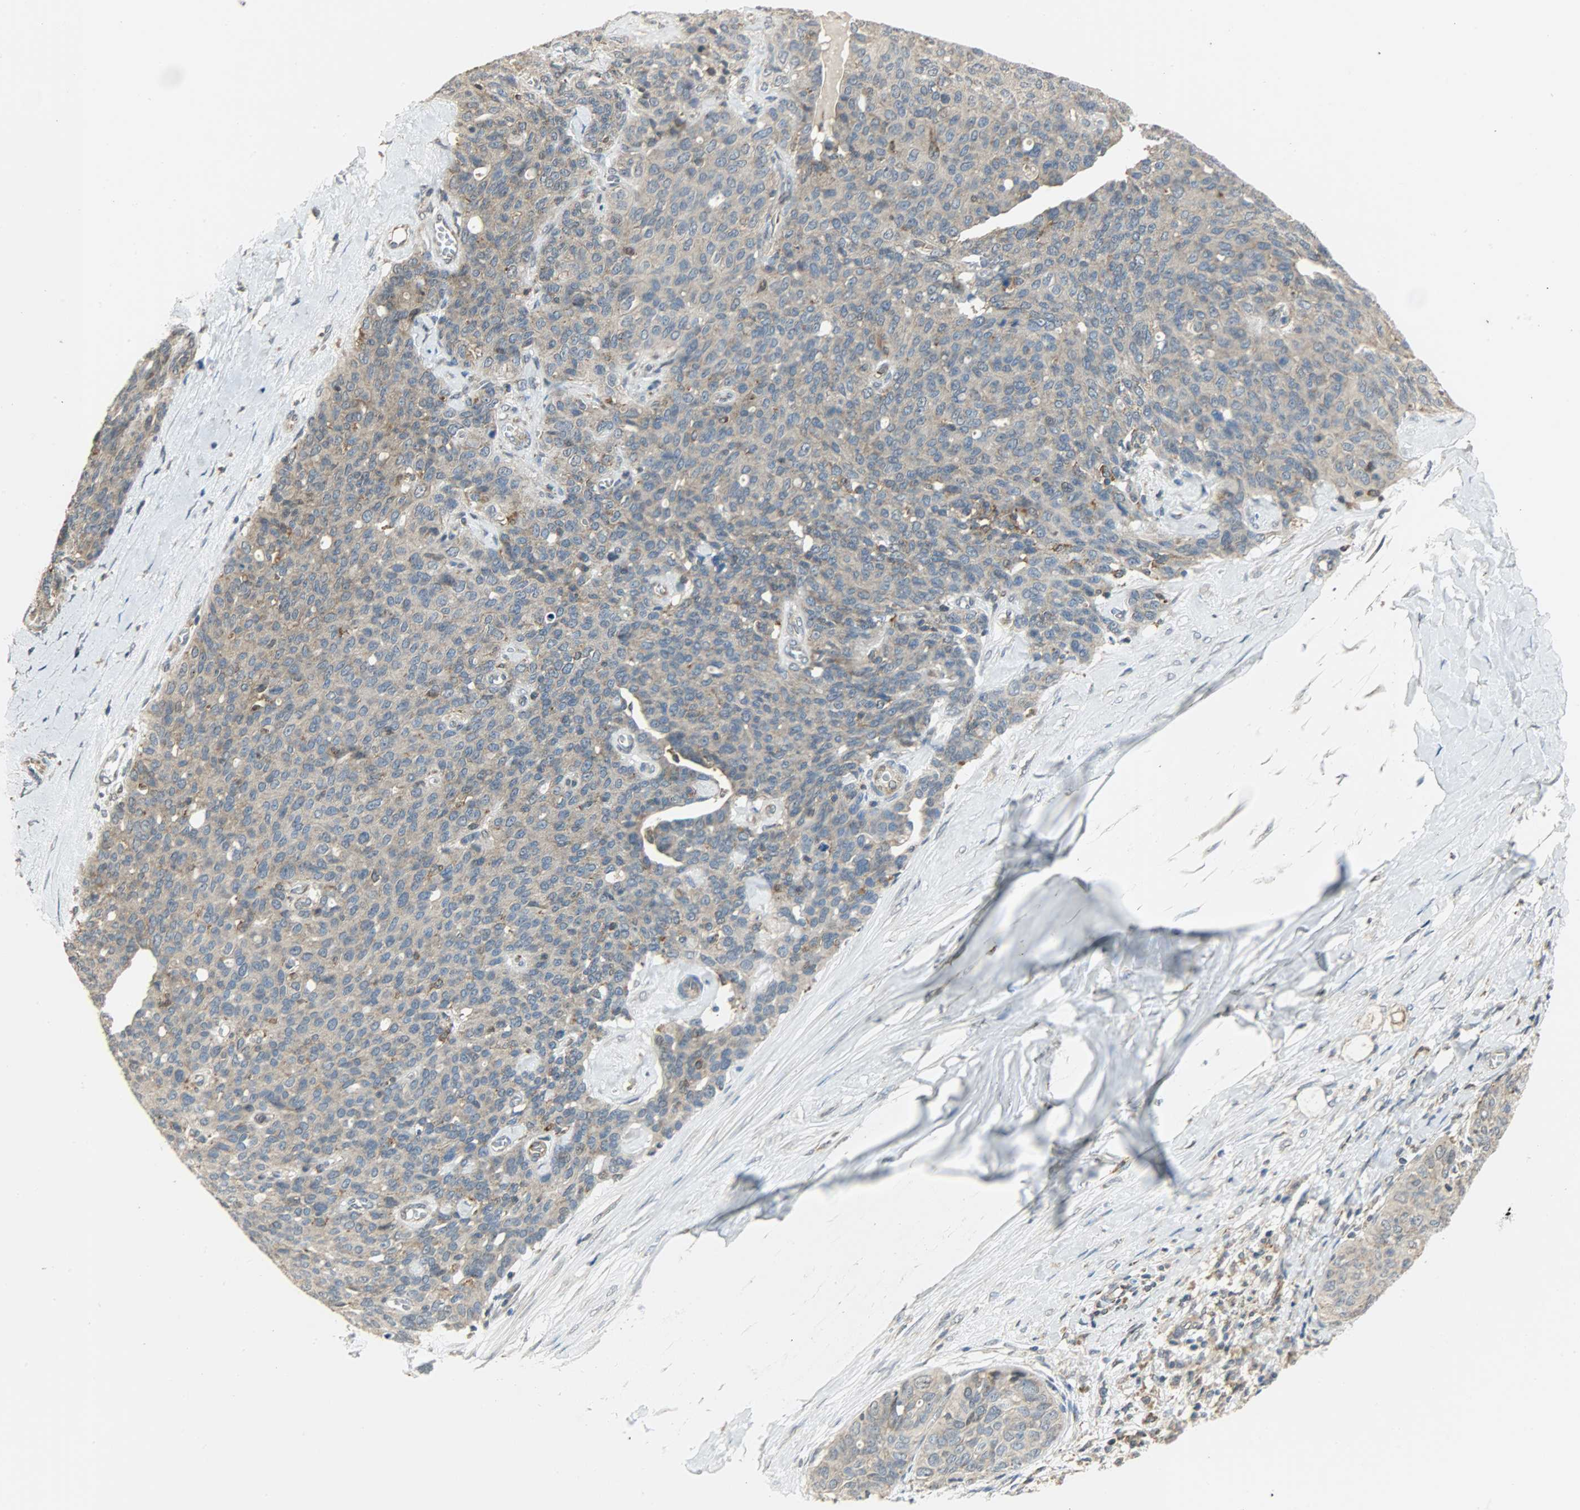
{"staining": {"intensity": "weak", "quantity": ">75%", "location": "cytoplasmic/membranous"}, "tissue": "ovarian cancer", "cell_type": "Tumor cells", "image_type": "cancer", "snomed": [{"axis": "morphology", "description": "Carcinoma, endometroid"}, {"axis": "topography", "description": "Ovary"}], "caption": "Immunohistochemistry (IHC) image of human ovarian cancer stained for a protein (brown), which demonstrates low levels of weak cytoplasmic/membranous positivity in approximately >75% of tumor cells.", "gene": "GIT2", "patient": {"sex": "female", "age": 60}}